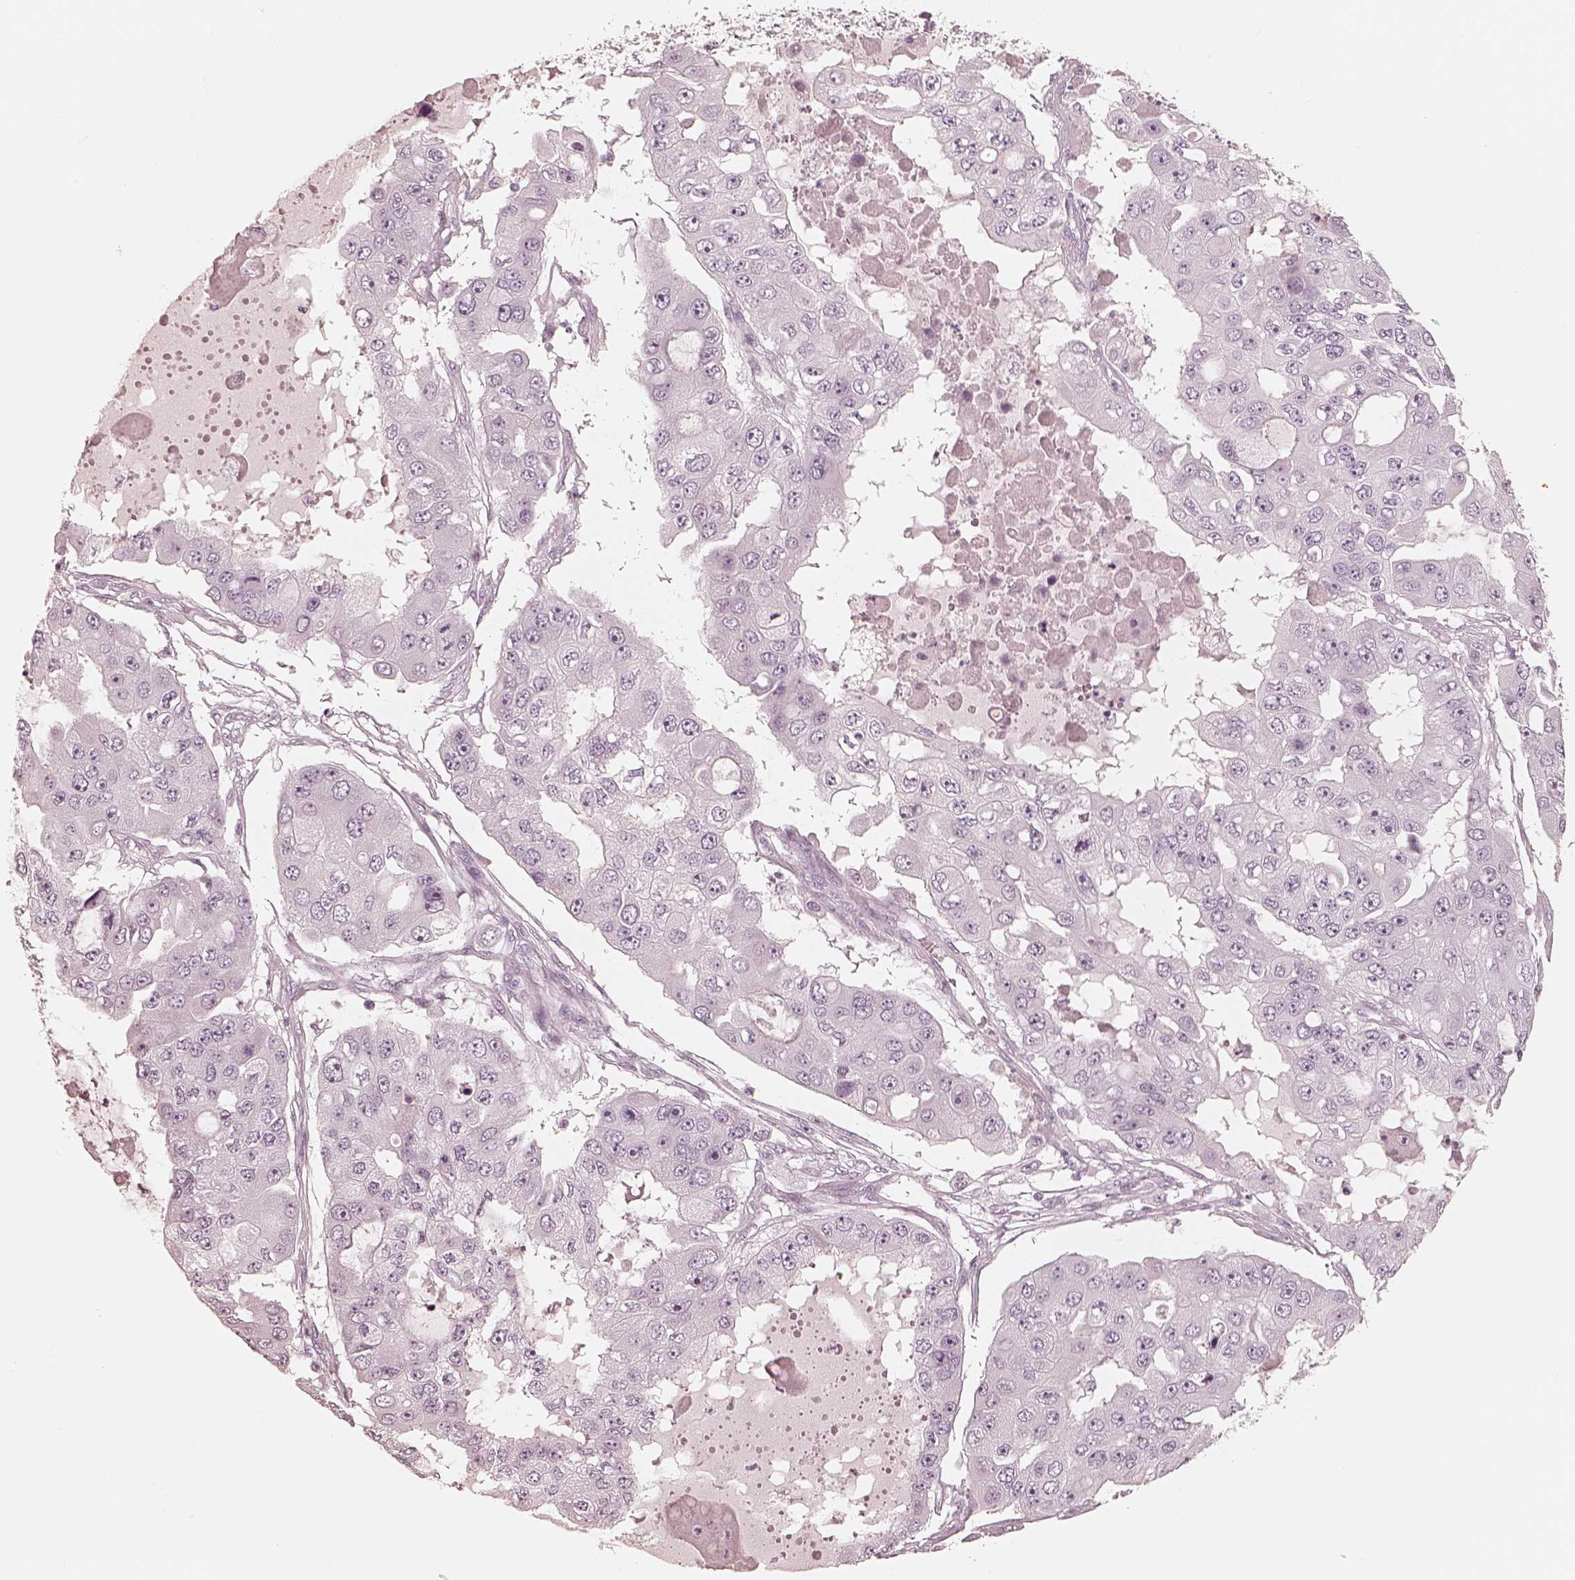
{"staining": {"intensity": "negative", "quantity": "none", "location": "none"}, "tissue": "ovarian cancer", "cell_type": "Tumor cells", "image_type": "cancer", "snomed": [{"axis": "morphology", "description": "Cystadenocarcinoma, serous, NOS"}, {"axis": "topography", "description": "Ovary"}], "caption": "Tumor cells show no significant protein expression in ovarian serous cystadenocarcinoma. (DAB (3,3'-diaminobenzidine) immunohistochemistry (IHC) with hematoxylin counter stain).", "gene": "KRT82", "patient": {"sex": "female", "age": 56}}